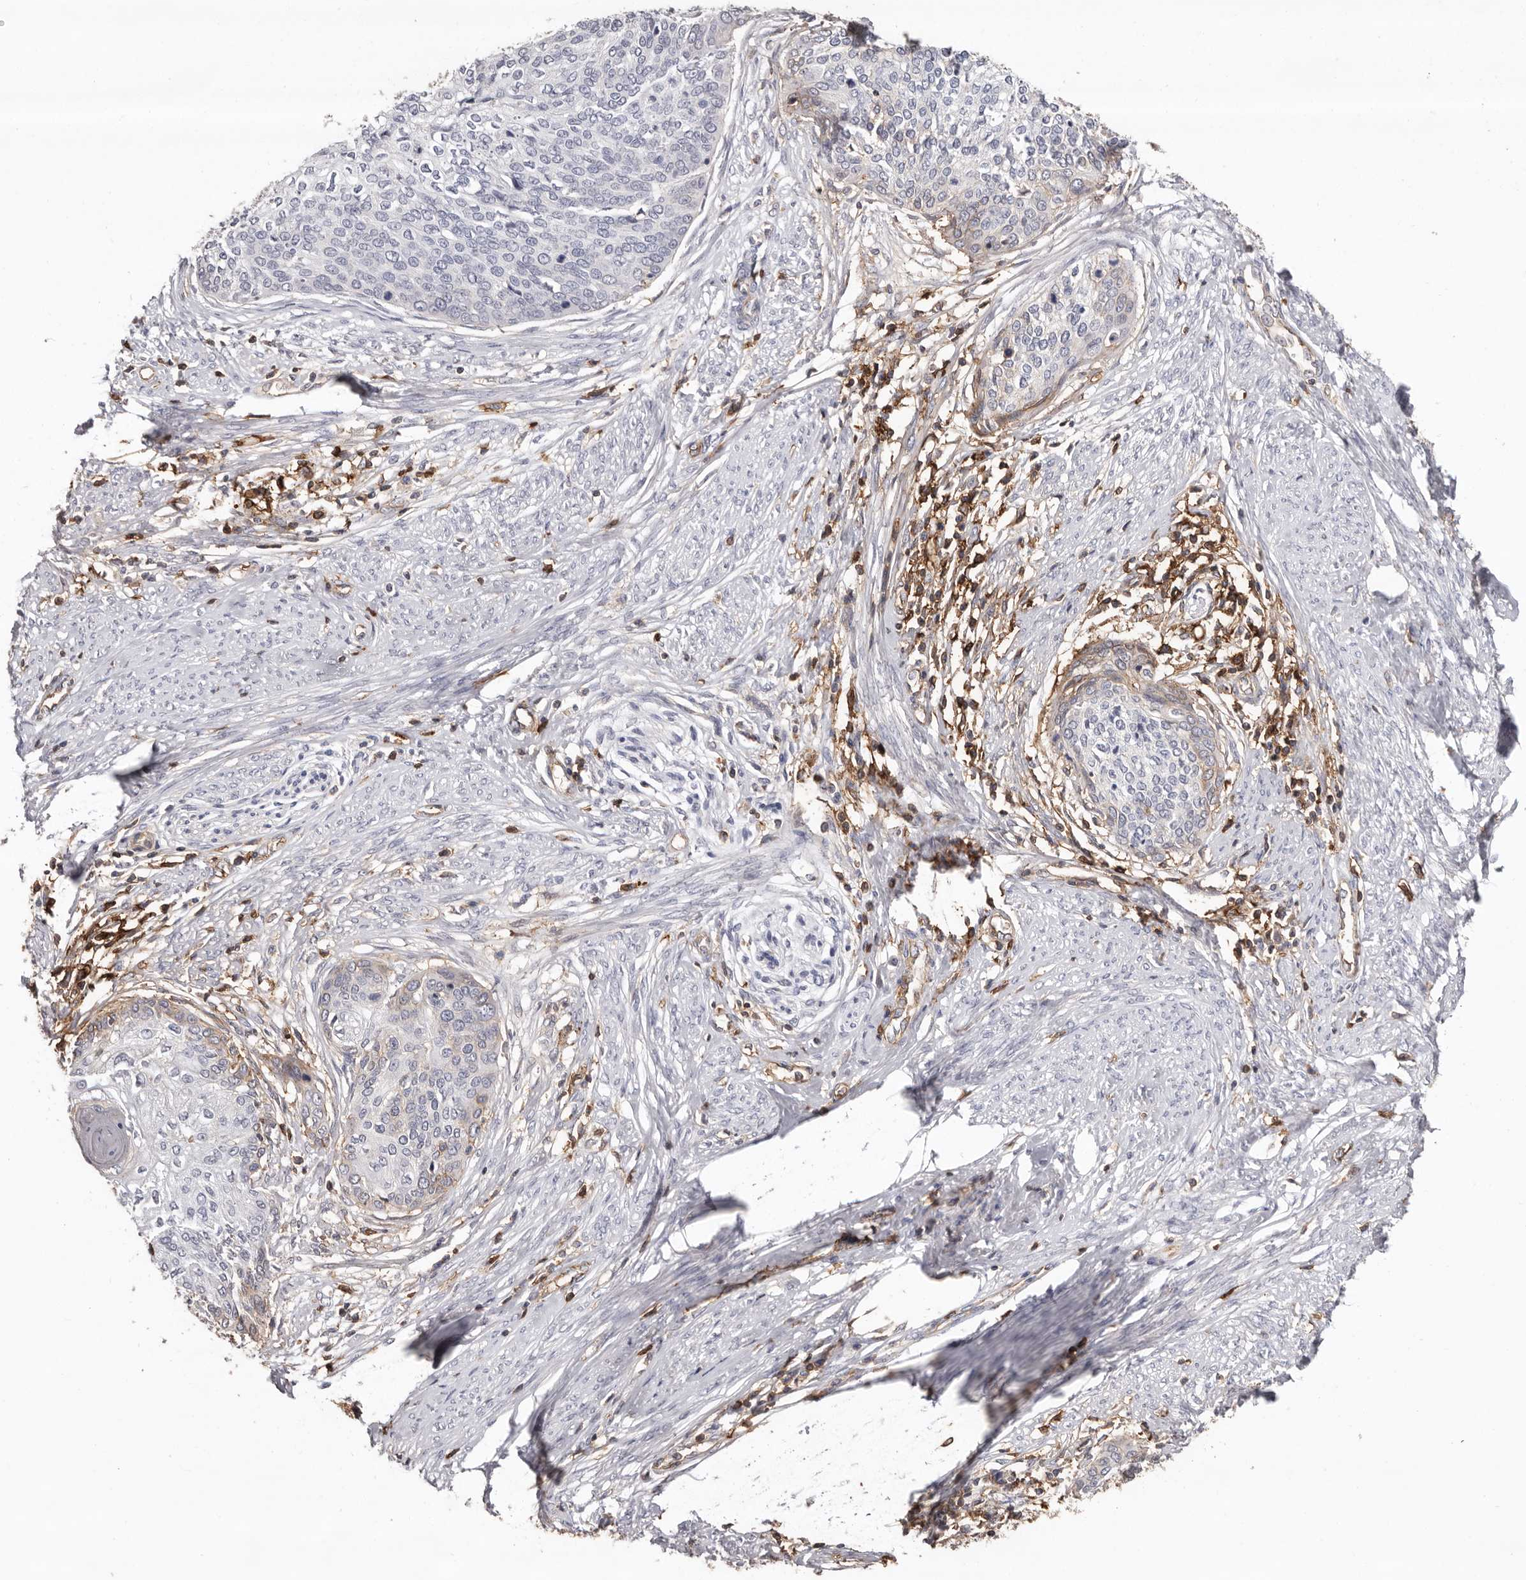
{"staining": {"intensity": "negative", "quantity": "none", "location": "none"}, "tissue": "cervical cancer", "cell_type": "Tumor cells", "image_type": "cancer", "snomed": [{"axis": "morphology", "description": "Squamous cell carcinoma, NOS"}, {"axis": "topography", "description": "Cervix"}], "caption": "The immunohistochemistry (IHC) histopathology image has no significant staining in tumor cells of cervical squamous cell carcinoma tissue.", "gene": "MMACHC", "patient": {"sex": "female", "age": 37}}